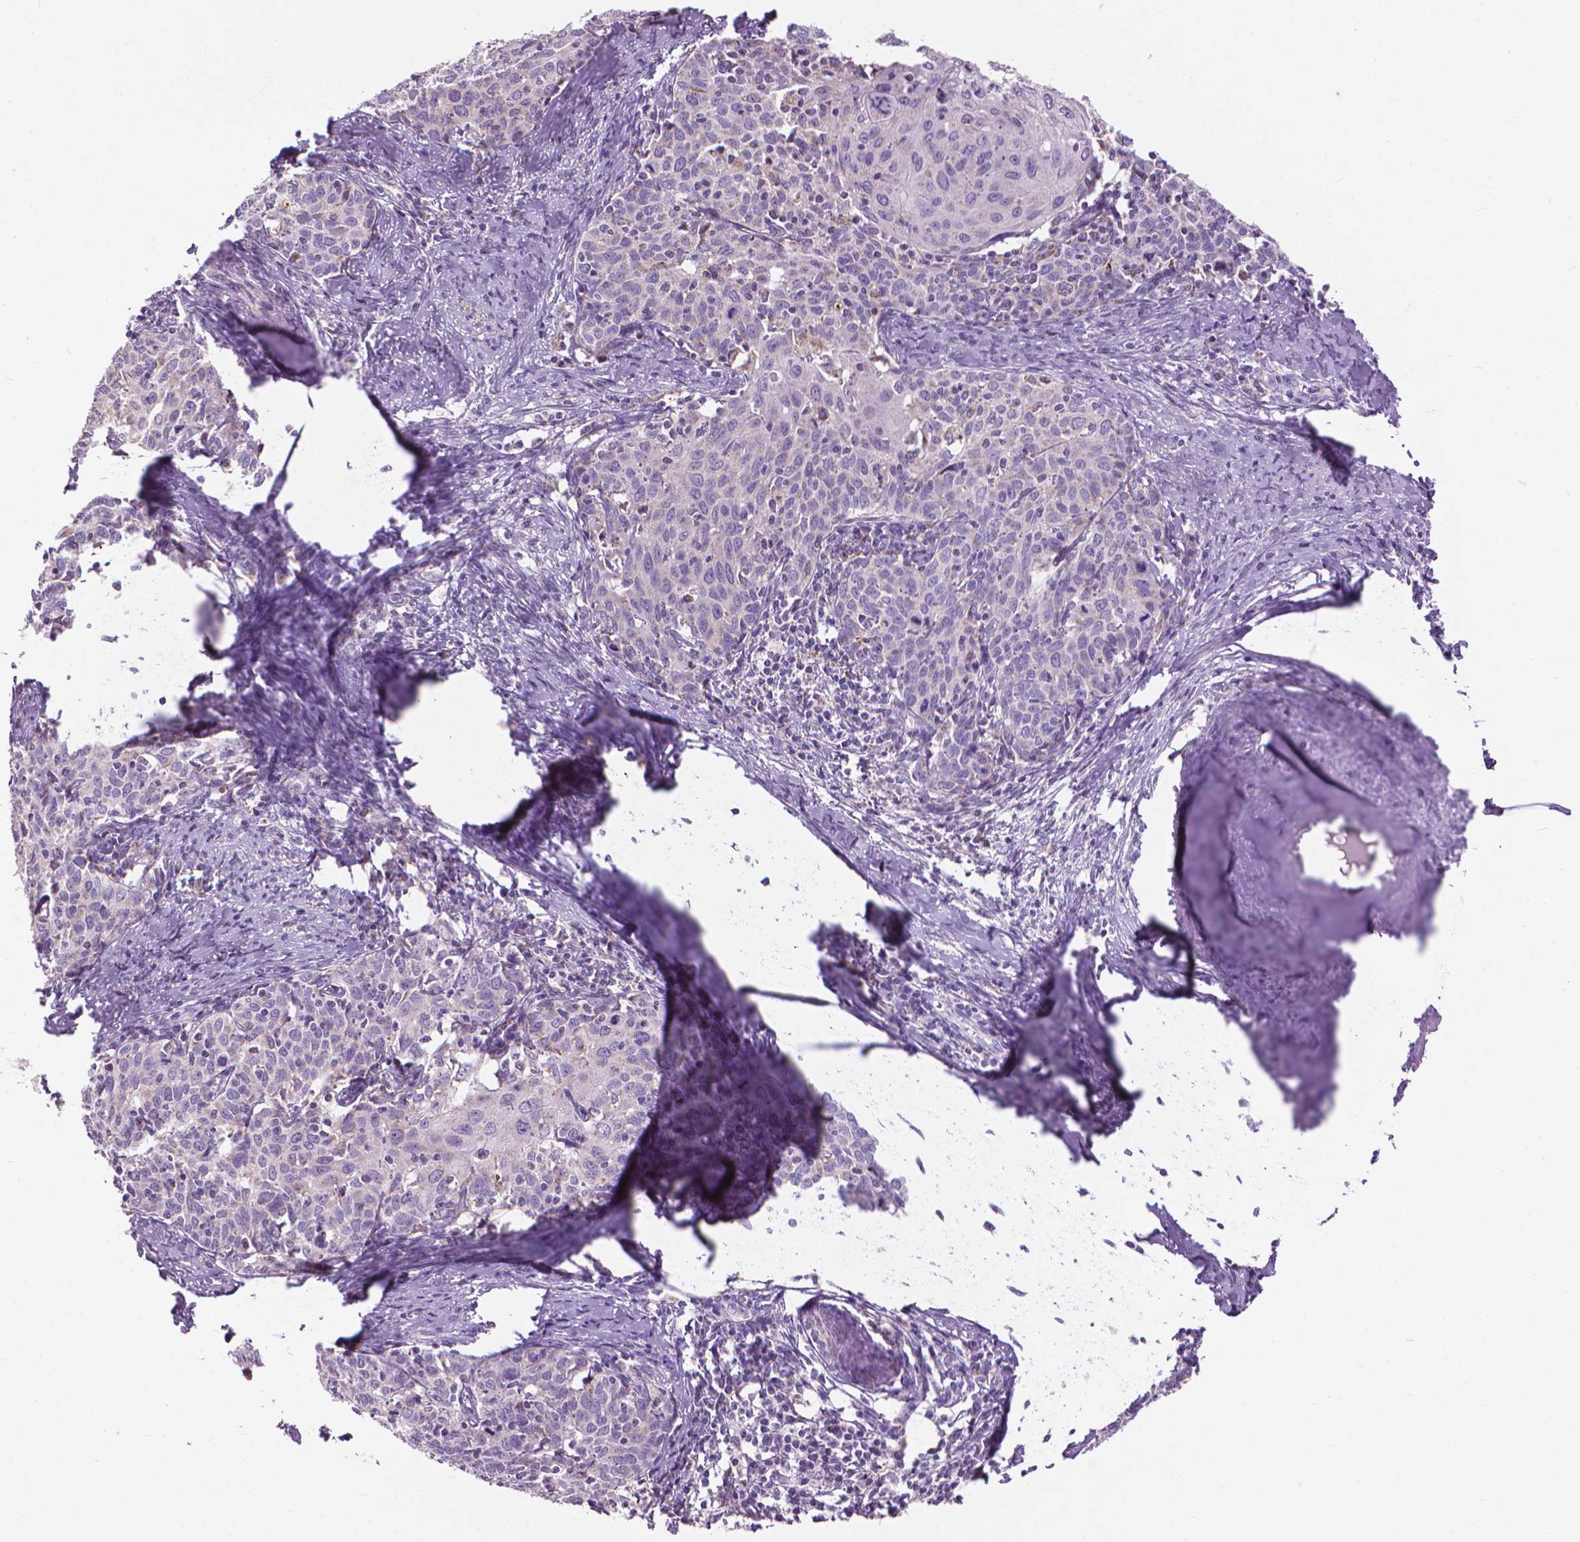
{"staining": {"intensity": "negative", "quantity": "none", "location": "none"}, "tissue": "cervical cancer", "cell_type": "Tumor cells", "image_type": "cancer", "snomed": [{"axis": "morphology", "description": "Squamous cell carcinoma, NOS"}, {"axis": "topography", "description": "Cervix"}], "caption": "An IHC micrograph of squamous cell carcinoma (cervical) is shown. There is no staining in tumor cells of squamous cell carcinoma (cervical).", "gene": "VDAC1", "patient": {"sex": "female", "age": 62}}